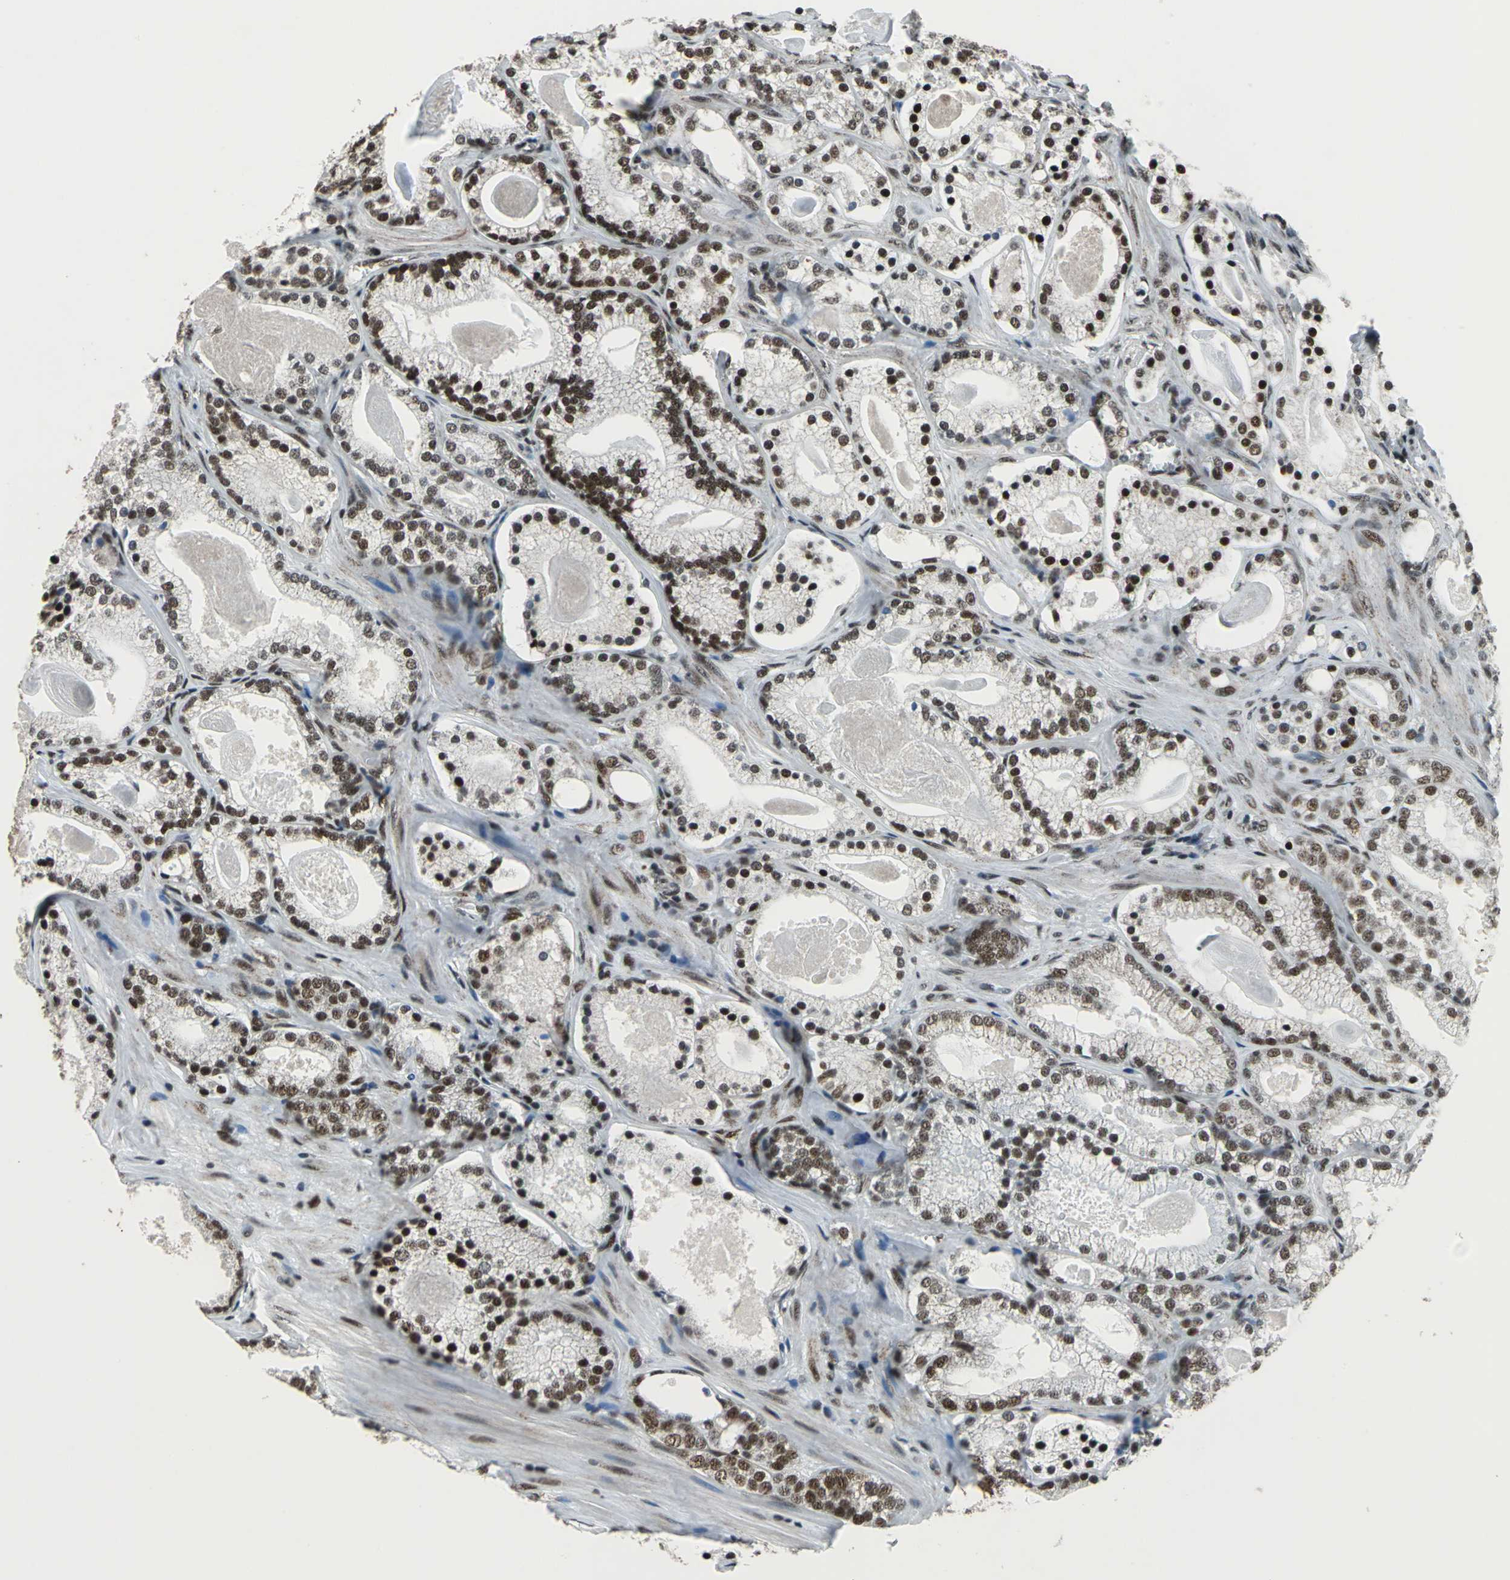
{"staining": {"intensity": "strong", "quantity": "25%-75%", "location": "nuclear"}, "tissue": "prostate cancer", "cell_type": "Tumor cells", "image_type": "cancer", "snomed": [{"axis": "morphology", "description": "Adenocarcinoma, Low grade"}, {"axis": "topography", "description": "Prostate"}], "caption": "A brown stain highlights strong nuclear staining of a protein in prostate cancer tumor cells.", "gene": "BCLAF1", "patient": {"sex": "male", "age": 59}}